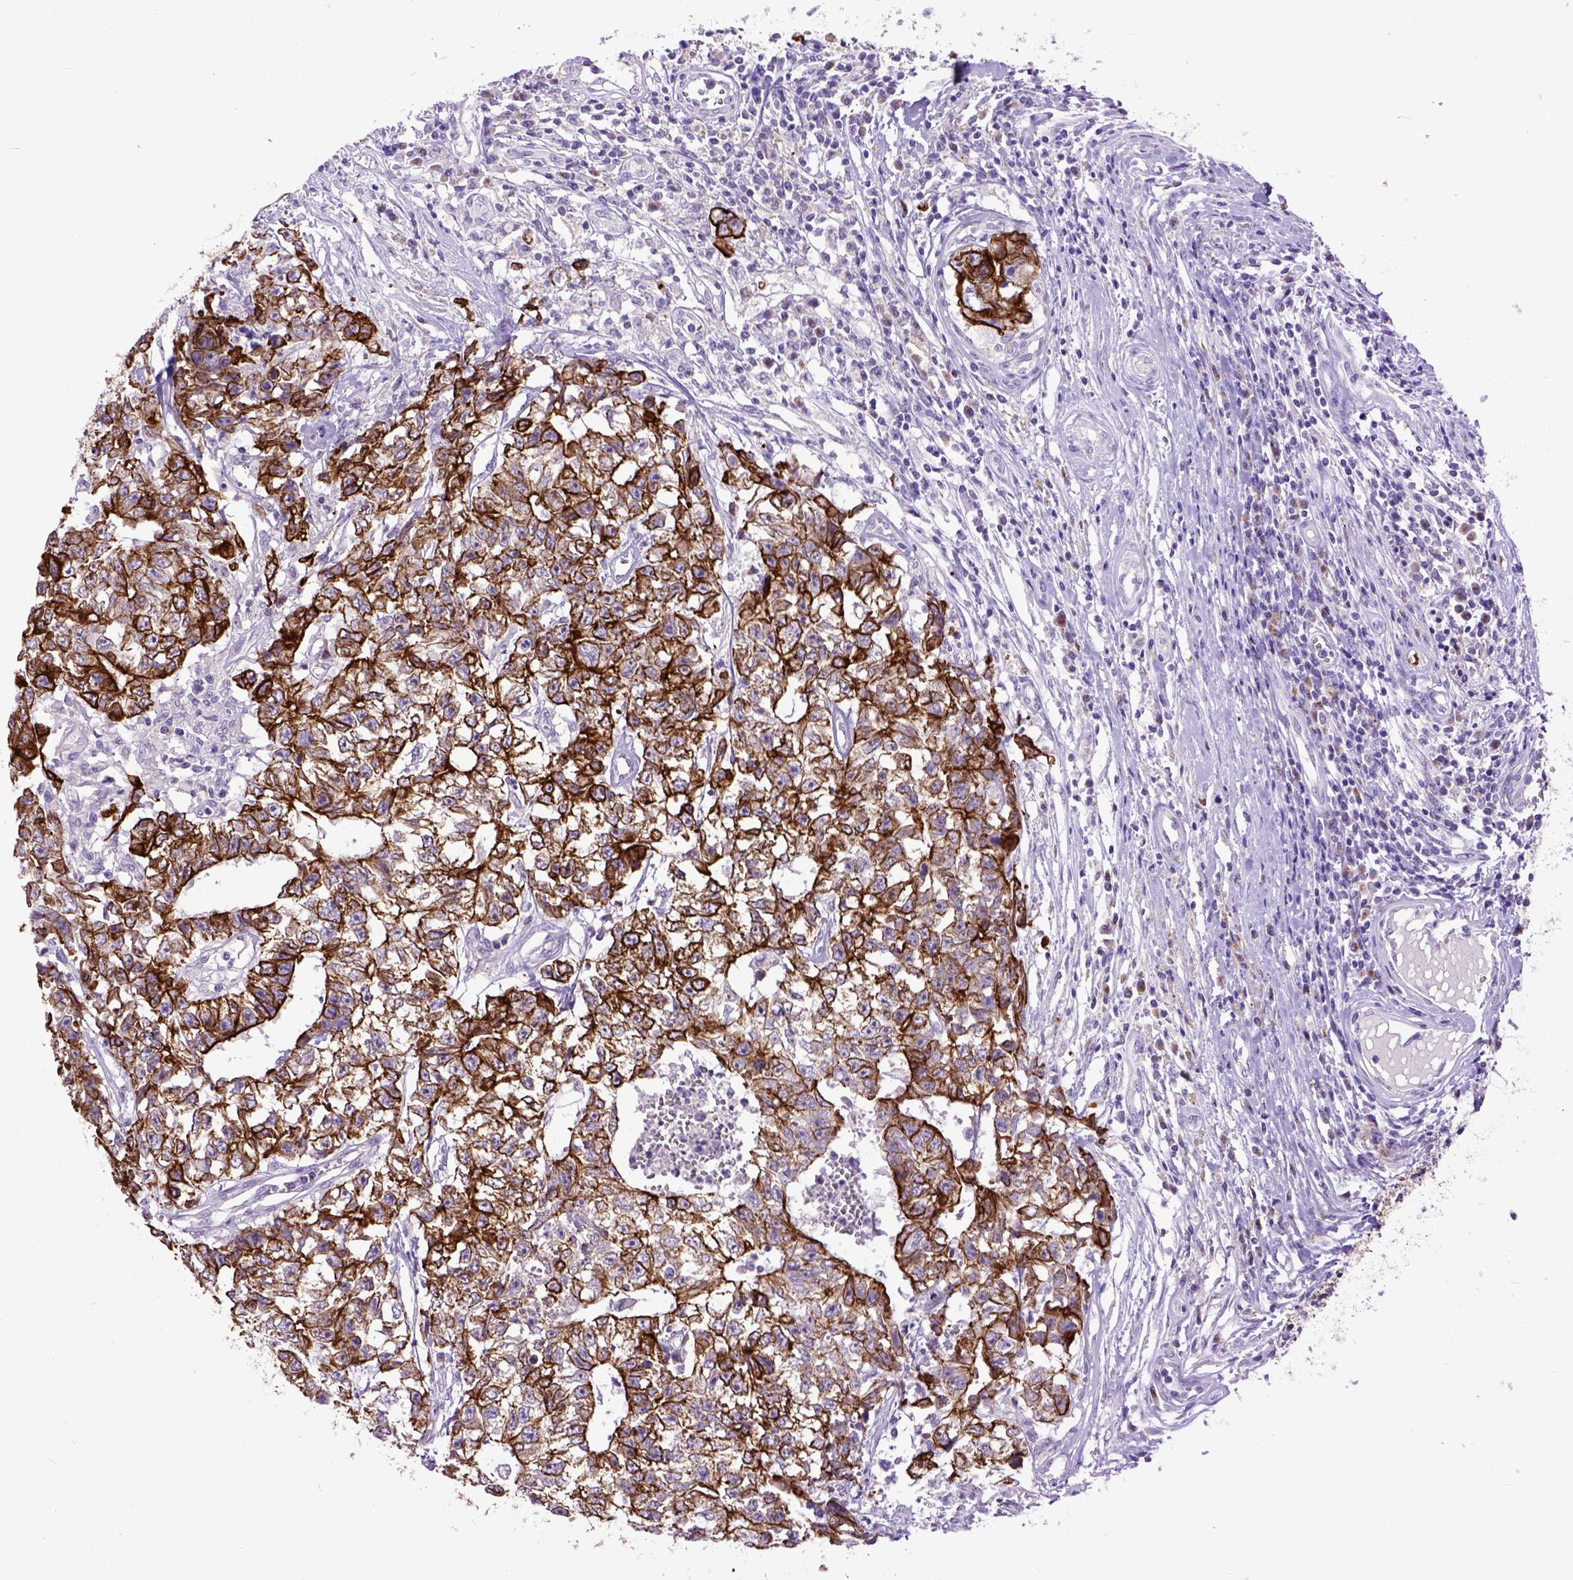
{"staining": {"intensity": "strong", "quantity": ">75%", "location": "cytoplasmic/membranous"}, "tissue": "testis cancer", "cell_type": "Tumor cells", "image_type": "cancer", "snomed": [{"axis": "morphology", "description": "Carcinoma, Embryonal, NOS"}, {"axis": "topography", "description": "Testis"}], "caption": "Tumor cells show high levels of strong cytoplasmic/membranous expression in approximately >75% of cells in human testis cancer (embryonal carcinoma). (DAB (3,3'-diaminobenzidine) IHC with brightfield microscopy, high magnification).", "gene": "RAB25", "patient": {"sex": "male", "age": 36}}